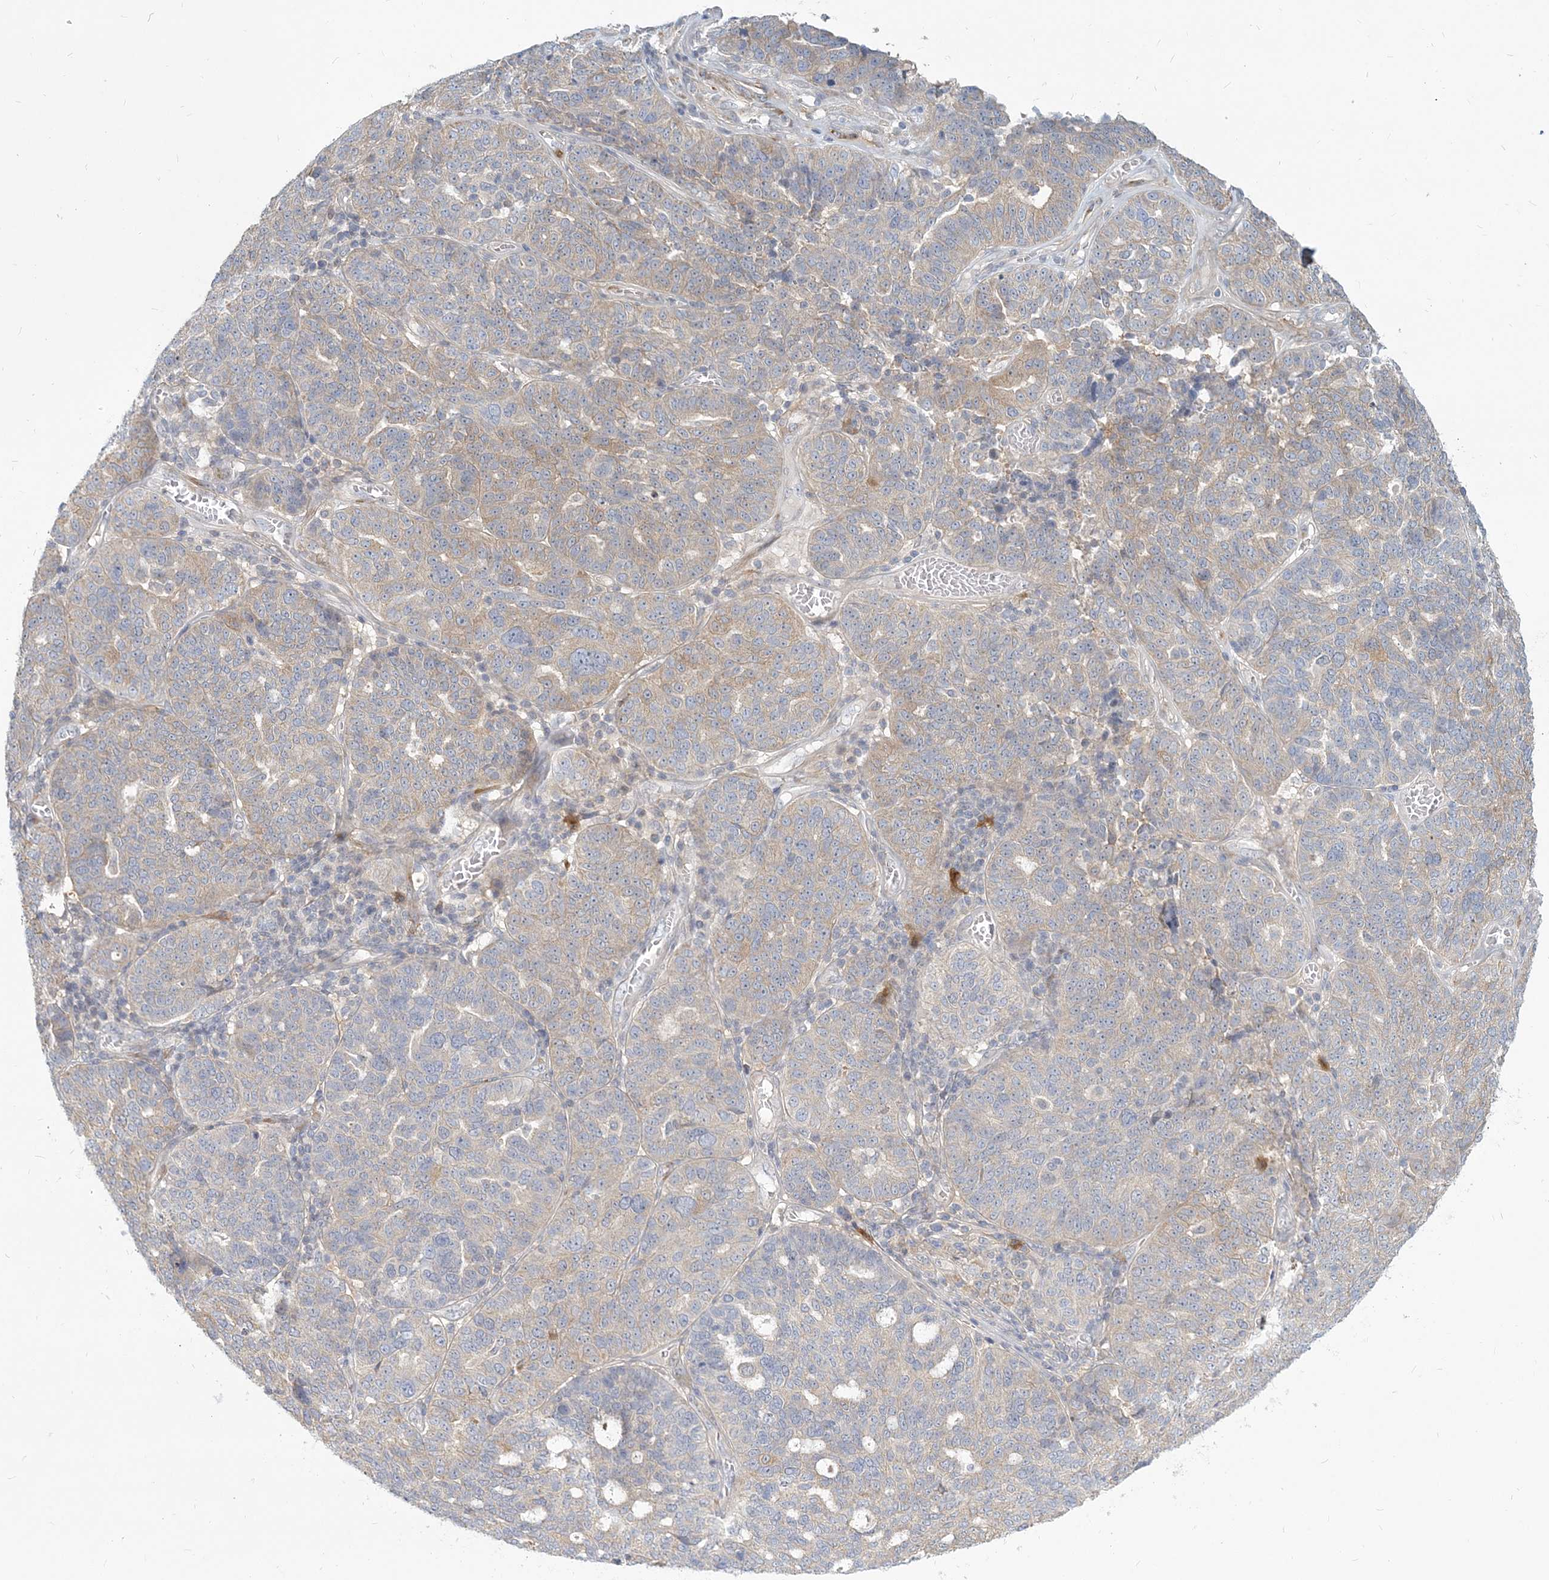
{"staining": {"intensity": "weak", "quantity": "<25%", "location": "cytoplasmic/membranous"}, "tissue": "ovarian cancer", "cell_type": "Tumor cells", "image_type": "cancer", "snomed": [{"axis": "morphology", "description": "Cystadenocarcinoma, serous, NOS"}, {"axis": "topography", "description": "Ovary"}], "caption": "An immunohistochemistry (IHC) photomicrograph of ovarian cancer is shown. There is no staining in tumor cells of ovarian cancer. (DAB (3,3'-diaminobenzidine) immunohistochemistry (IHC), high magnification).", "gene": "GMPPA", "patient": {"sex": "female", "age": 59}}